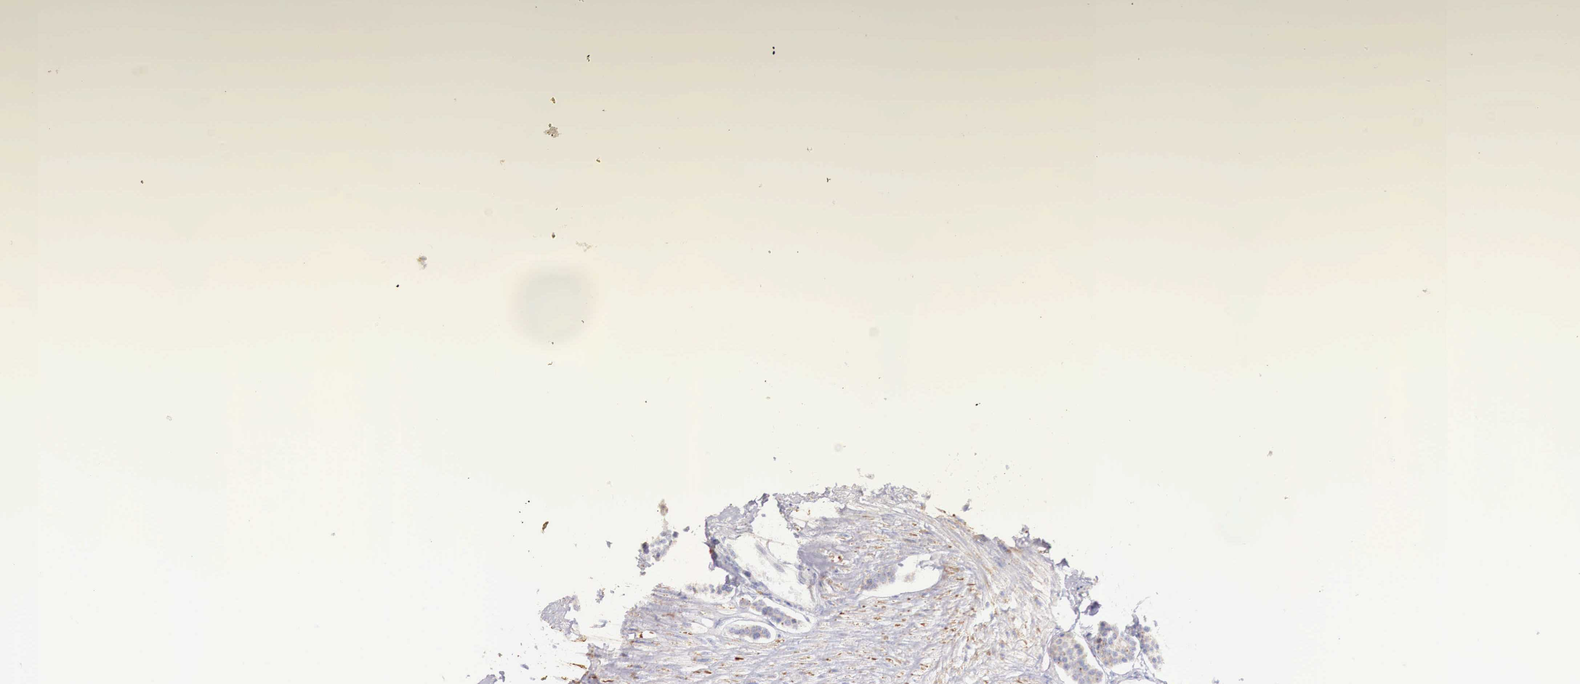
{"staining": {"intensity": "weak", "quantity": "<25%", "location": "cytoplasmic/membranous"}, "tissue": "carcinoid", "cell_type": "Tumor cells", "image_type": "cancer", "snomed": [{"axis": "morphology", "description": "Carcinoid, malignant, NOS"}, {"axis": "topography", "description": "Small intestine"}], "caption": "An image of human carcinoid is negative for staining in tumor cells. (DAB immunohistochemistry with hematoxylin counter stain).", "gene": "IDH3G", "patient": {"sex": "male", "age": 60}}